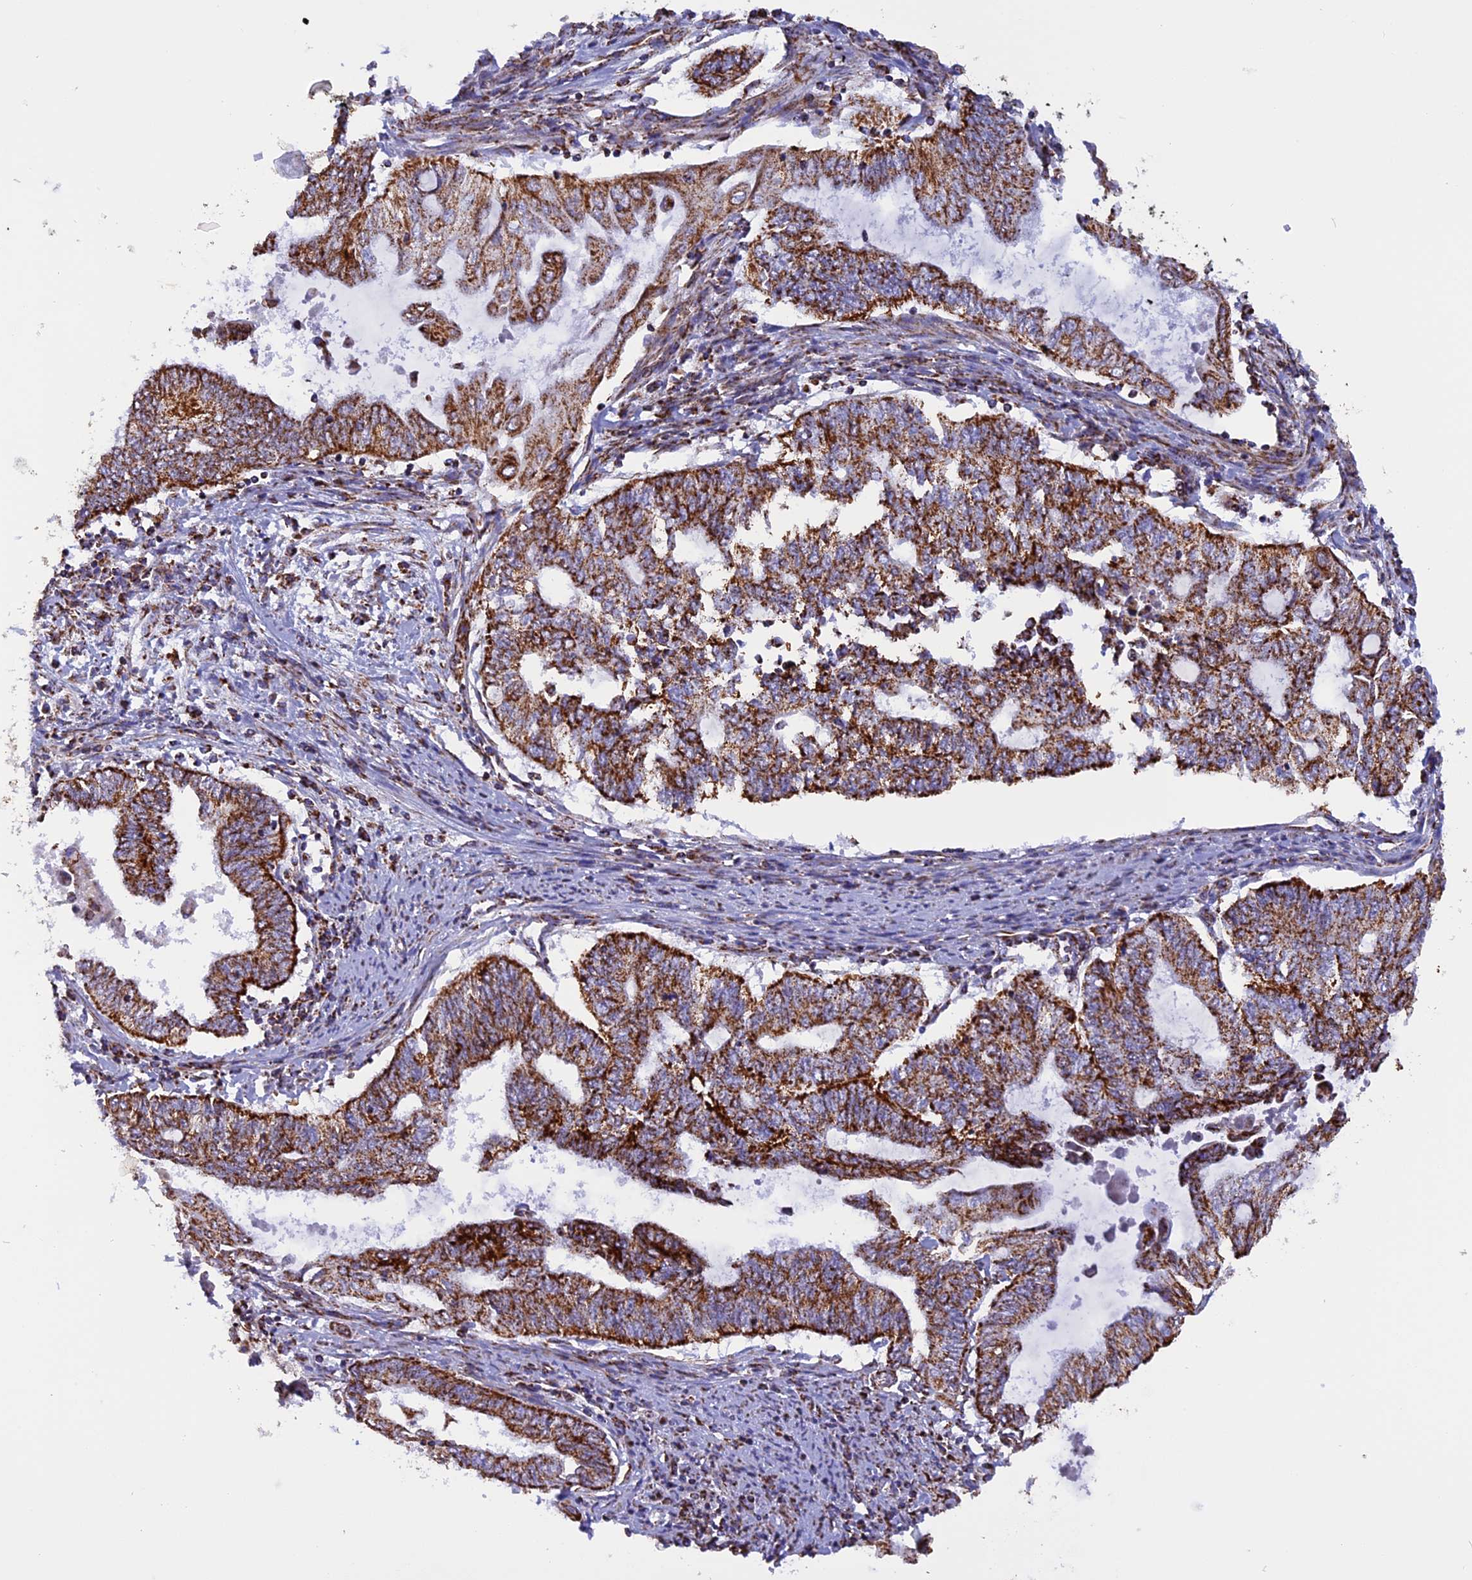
{"staining": {"intensity": "strong", "quantity": ">75%", "location": "cytoplasmic/membranous"}, "tissue": "endometrial cancer", "cell_type": "Tumor cells", "image_type": "cancer", "snomed": [{"axis": "morphology", "description": "Adenocarcinoma, NOS"}, {"axis": "topography", "description": "Uterus"}, {"axis": "topography", "description": "Endometrium"}], "caption": "A micrograph of endometrial adenocarcinoma stained for a protein exhibits strong cytoplasmic/membranous brown staining in tumor cells. Immunohistochemistry (ihc) stains the protein of interest in brown and the nuclei are stained blue.", "gene": "KCNG1", "patient": {"sex": "female", "age": 70}}